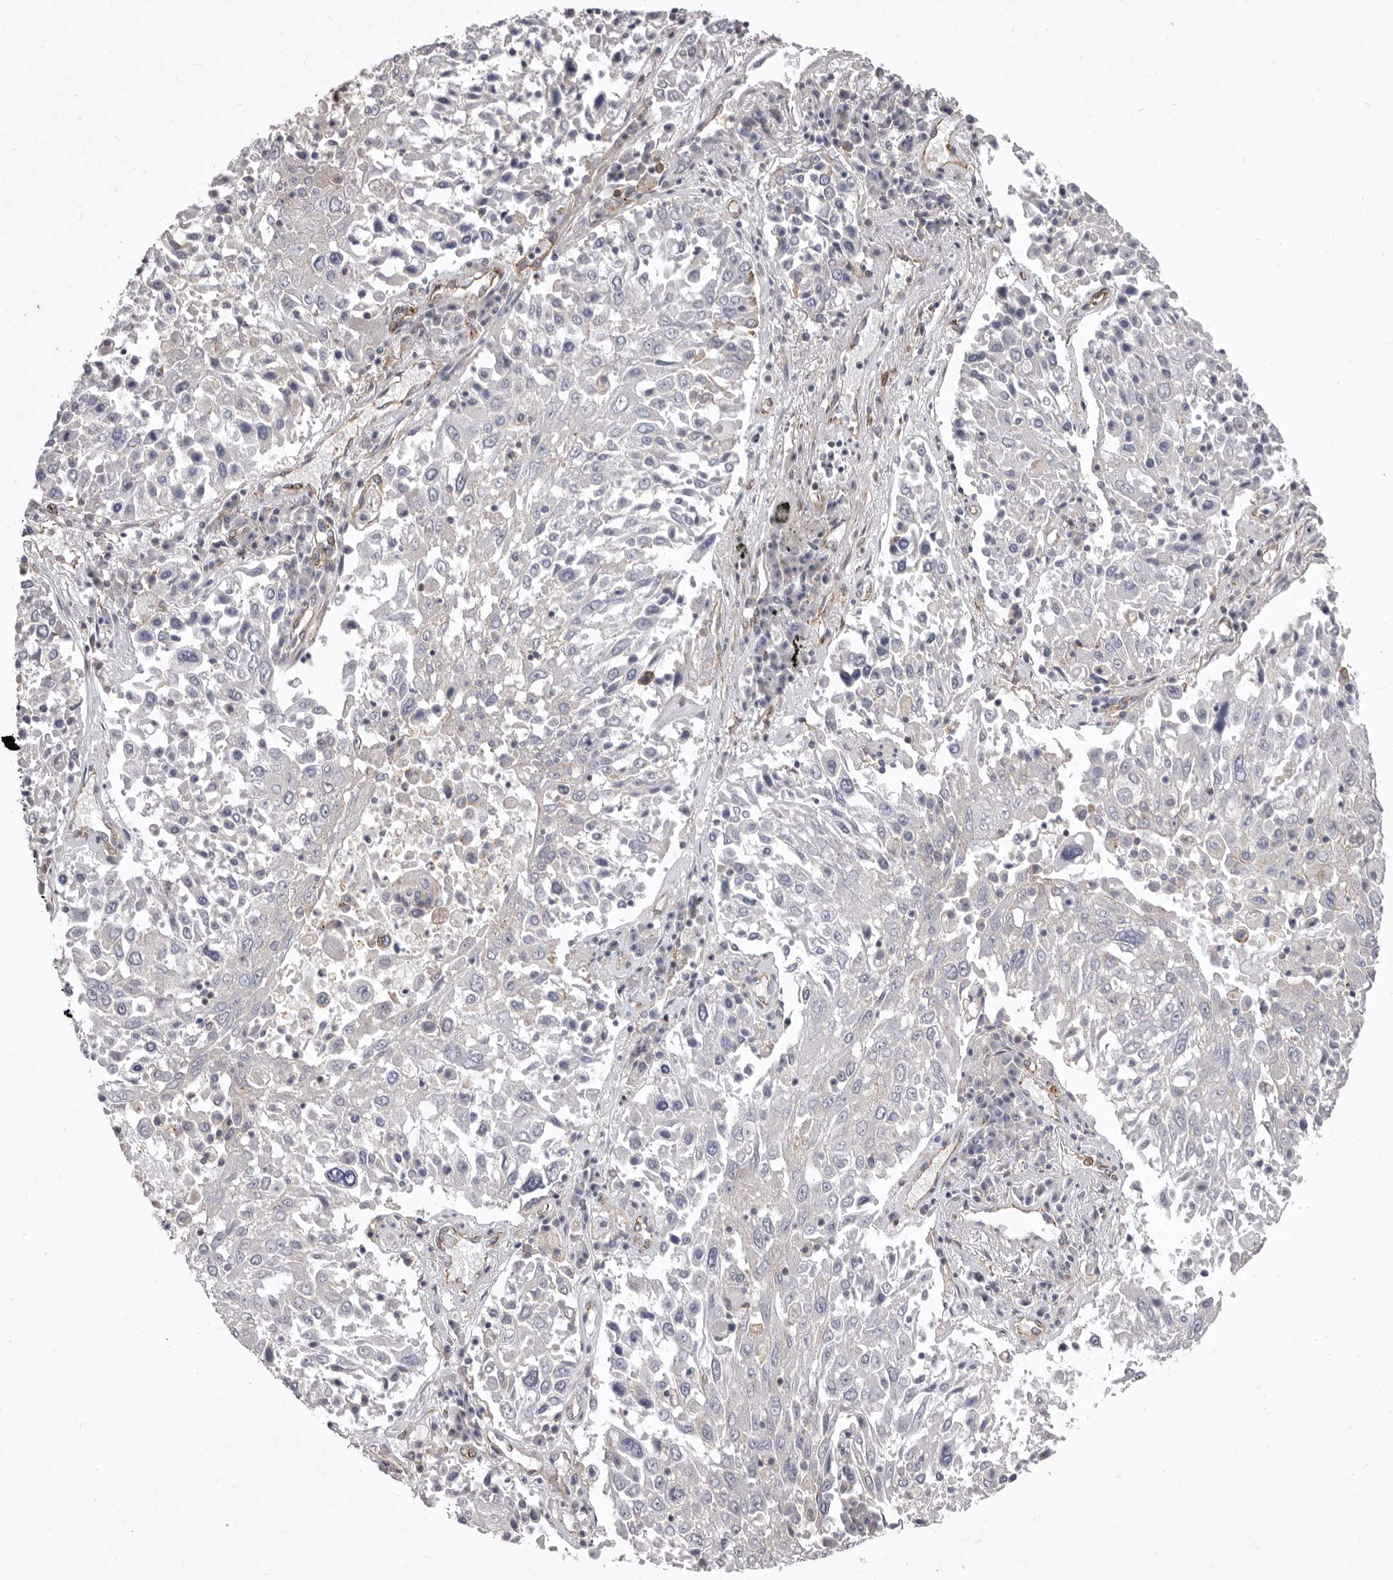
{"staining": {"intensity": "negative", "quantity": "none", "location": "none"}, "tissue": "lung cancer", "cell_type": "Tumor cells", "image_type": "cancer", "snomed": [{"axis": "morphology", "description": "Squamous cell carcinoma, NOS"}, {"axis": "topography", "description": "Lung"}], "caption": "Tumor cells show no significant positivity in lung cancer (squamous cell carcinoma). Brightfield microscopy of immunohistochemistry stained with DAB (3,3'-diaminobenzidine) (brown) and hematoxylin (blue), captured at high magnification.", "gene": "P2RX6", "patient": {"sex": "male", "age": 65}}